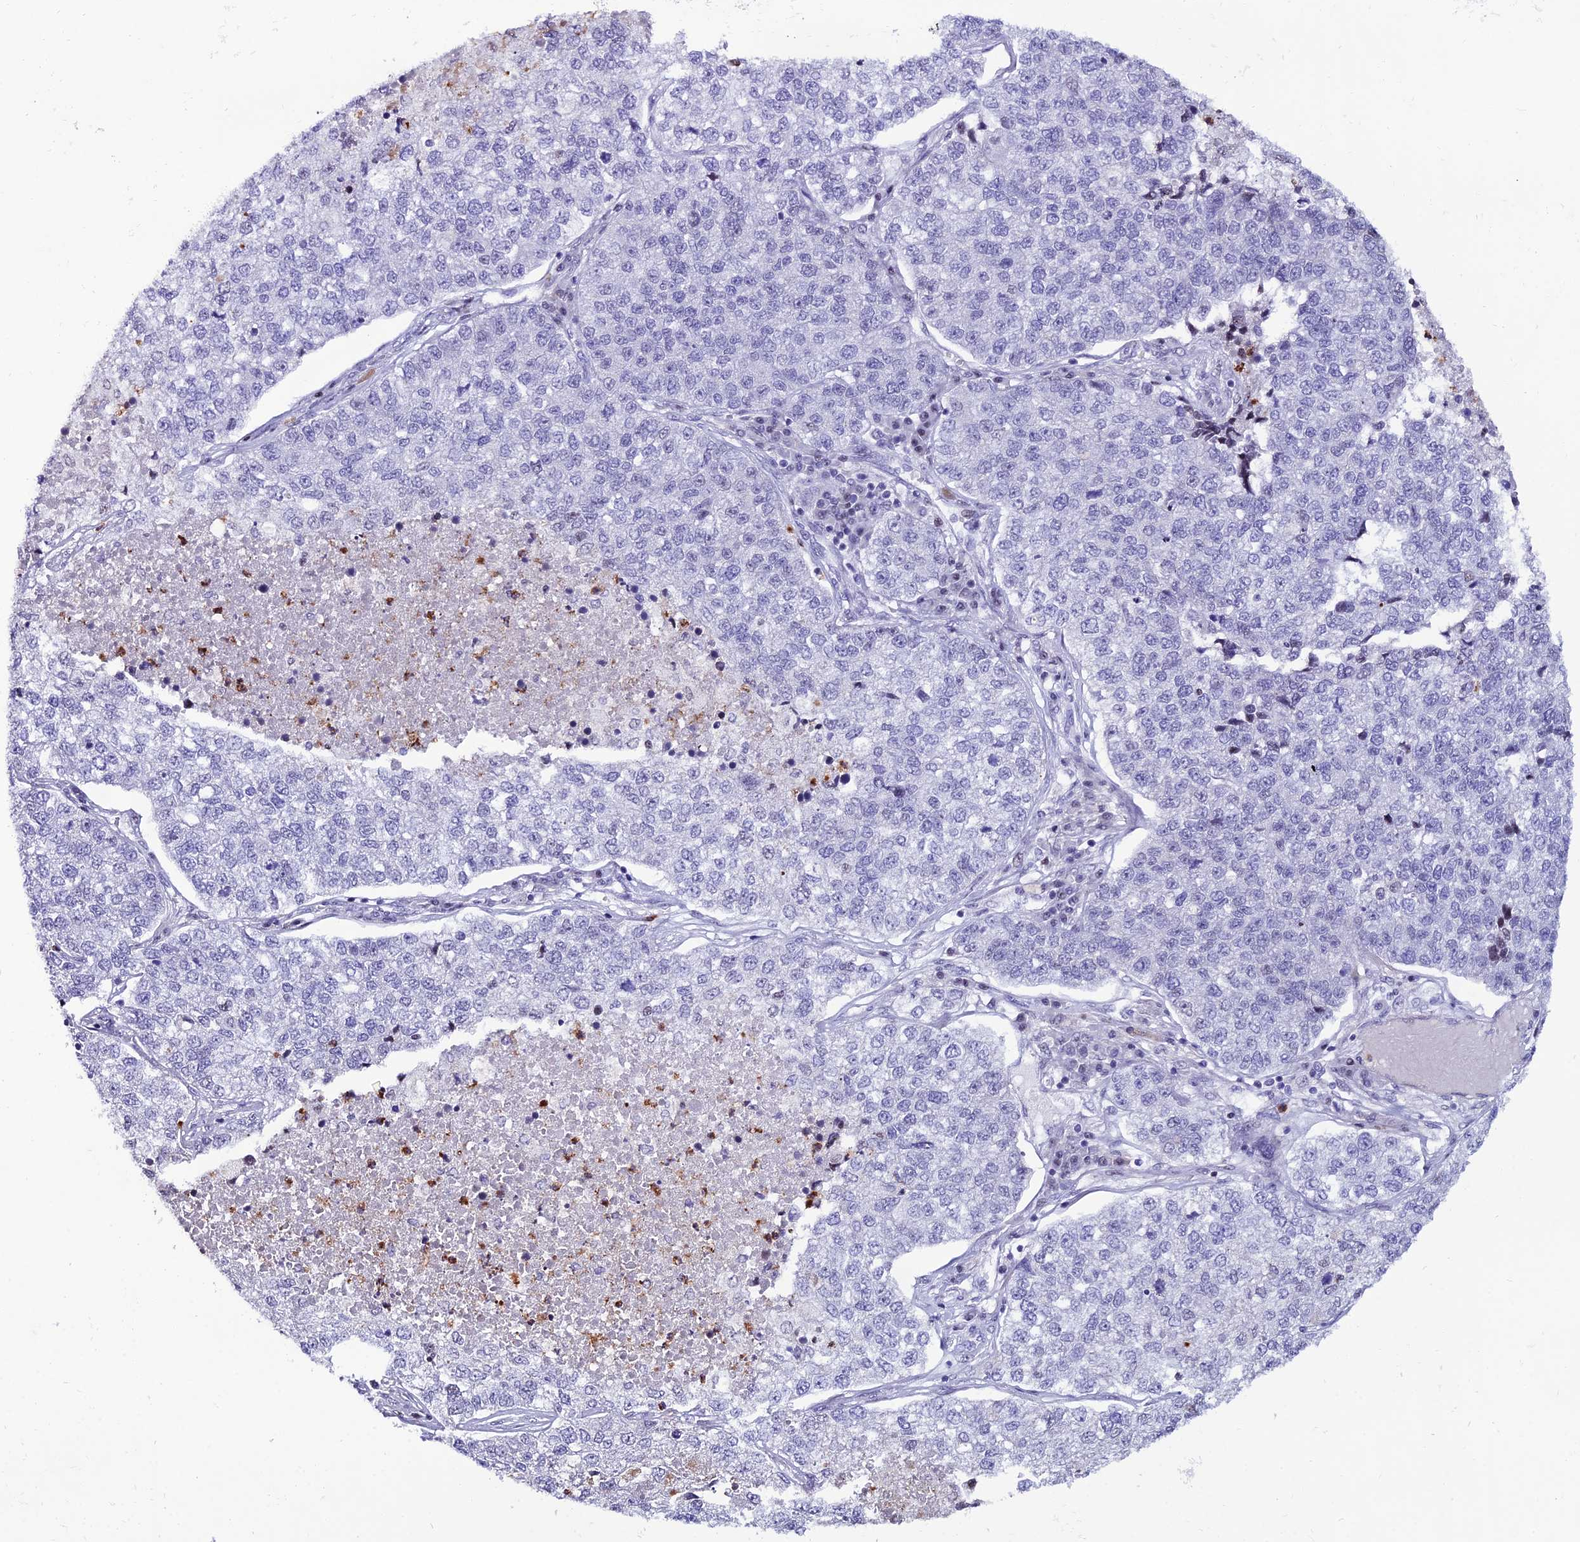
{"staining": {"intensity": "negative", "quantity": "none", "location": "none"}, "tissue": "lung cancer", "cell_type": "Tumor cells", "image_type": "cancer", "snomed": [{"axis": "morphology", "description": "Adenocarcinoma, NOS"}, {"axis": "topography", "description": "Lung"}], "caption": "Lung cancer was stained to show a protein in brown. There is no significant staining in tumor cells. (DAB (3,3'-diaminobenzidine) IHC with hematoxylin counter stain).", "gene": "MFSD2B", "patient": {"sex": "male", "age": 49}}